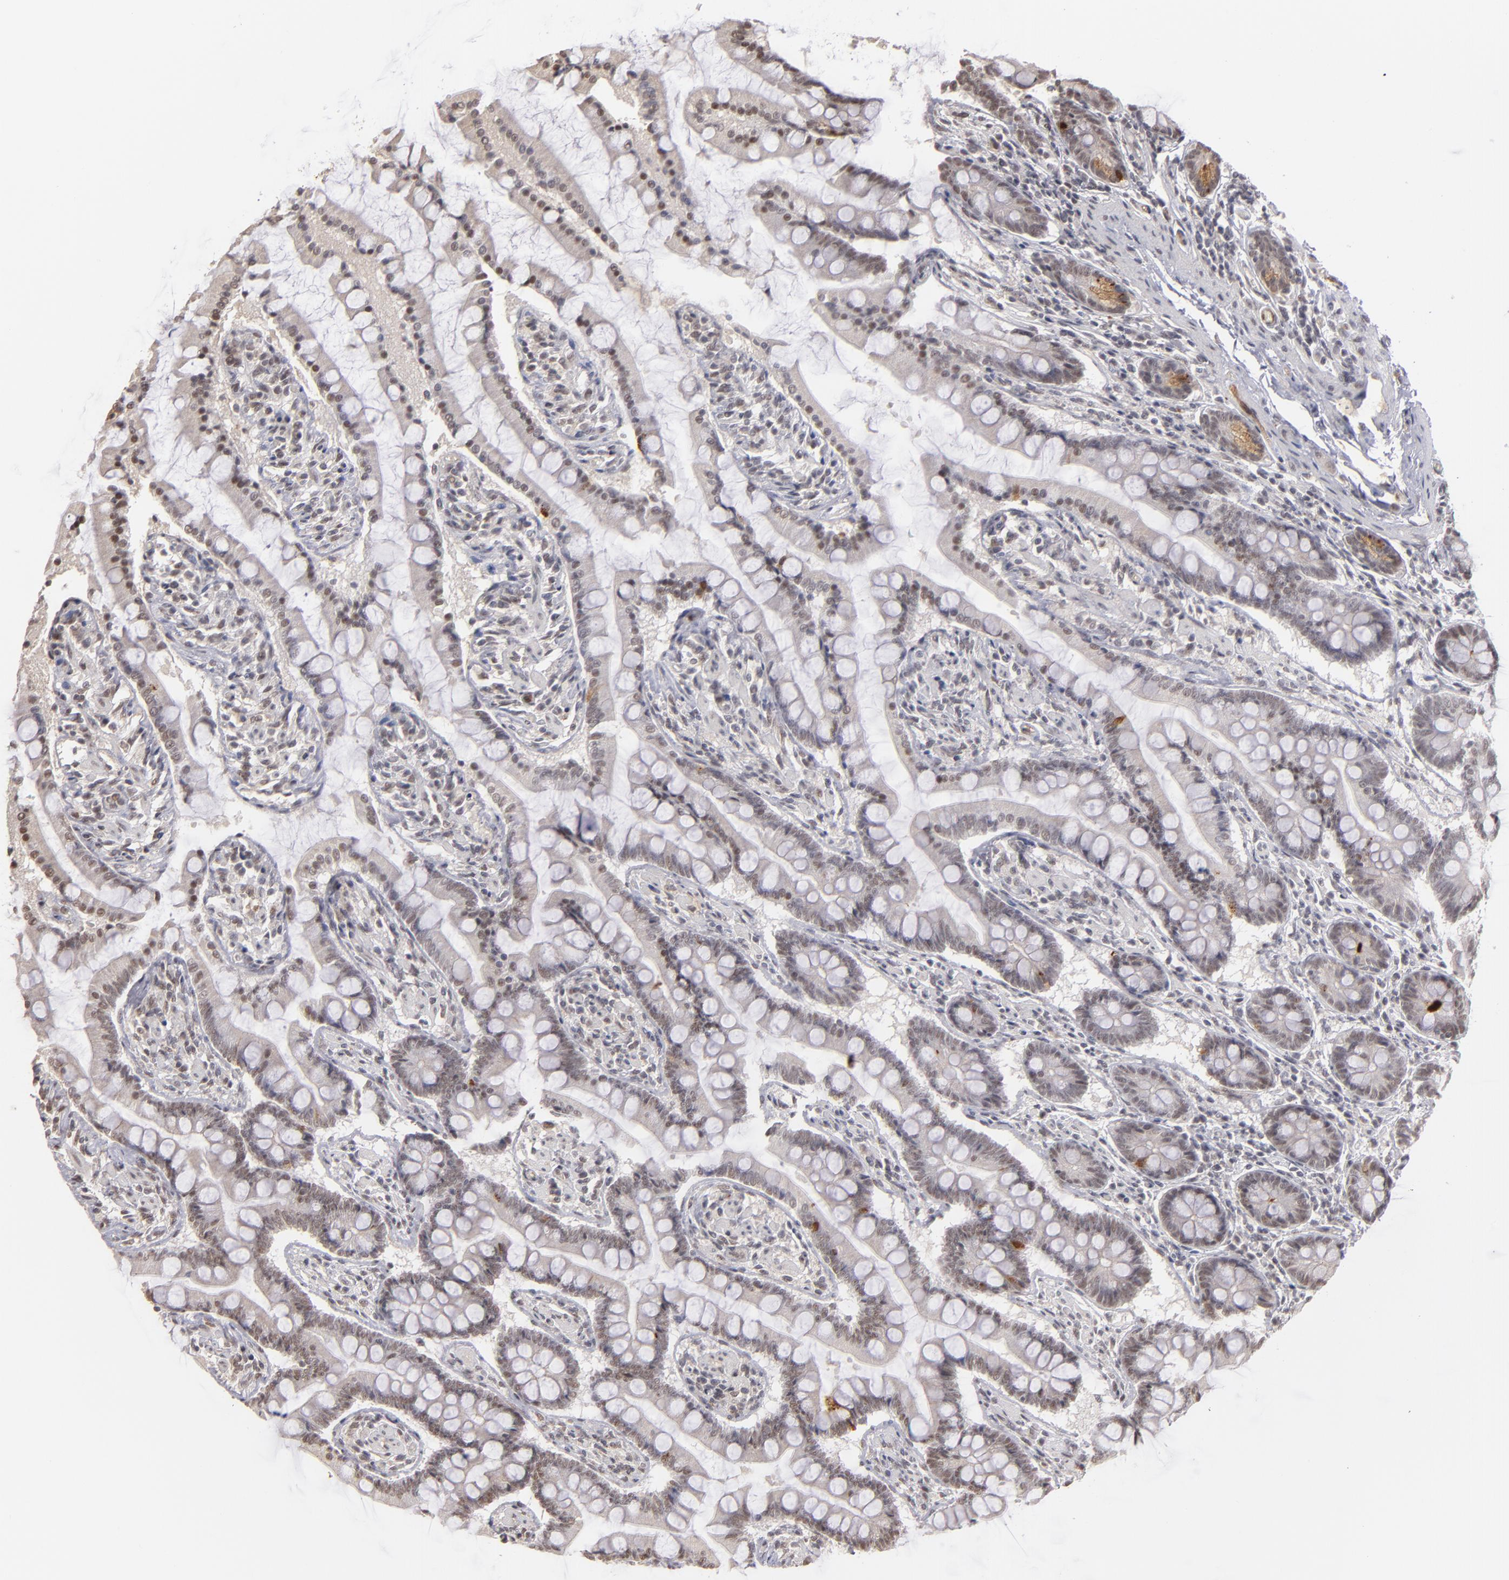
{"staining": {"intensity": "moderate", "quantity": ">75%", "location": "cytoplasmic/membranous,nuclear"}, "tissue": "small intestine", "cell_type": "Glandular cells", "image_type": "normal", "snomed": [{"axis": "morphology", "description": "Normal tissue, NOS"}, {"axis": "topography", "description": "Small intestine"}], "caption": "This image reveals benign small intestine stained with immunohistochemistry (IHC) to label a protein in brown. The cytoplasmic/membranous,nuclear of glandular cells show moderate positivity for the protein. Nuclei are counter-stained blue.", "gene": "ZNF75A", "patient": {"sex": "male", "age": 41}}